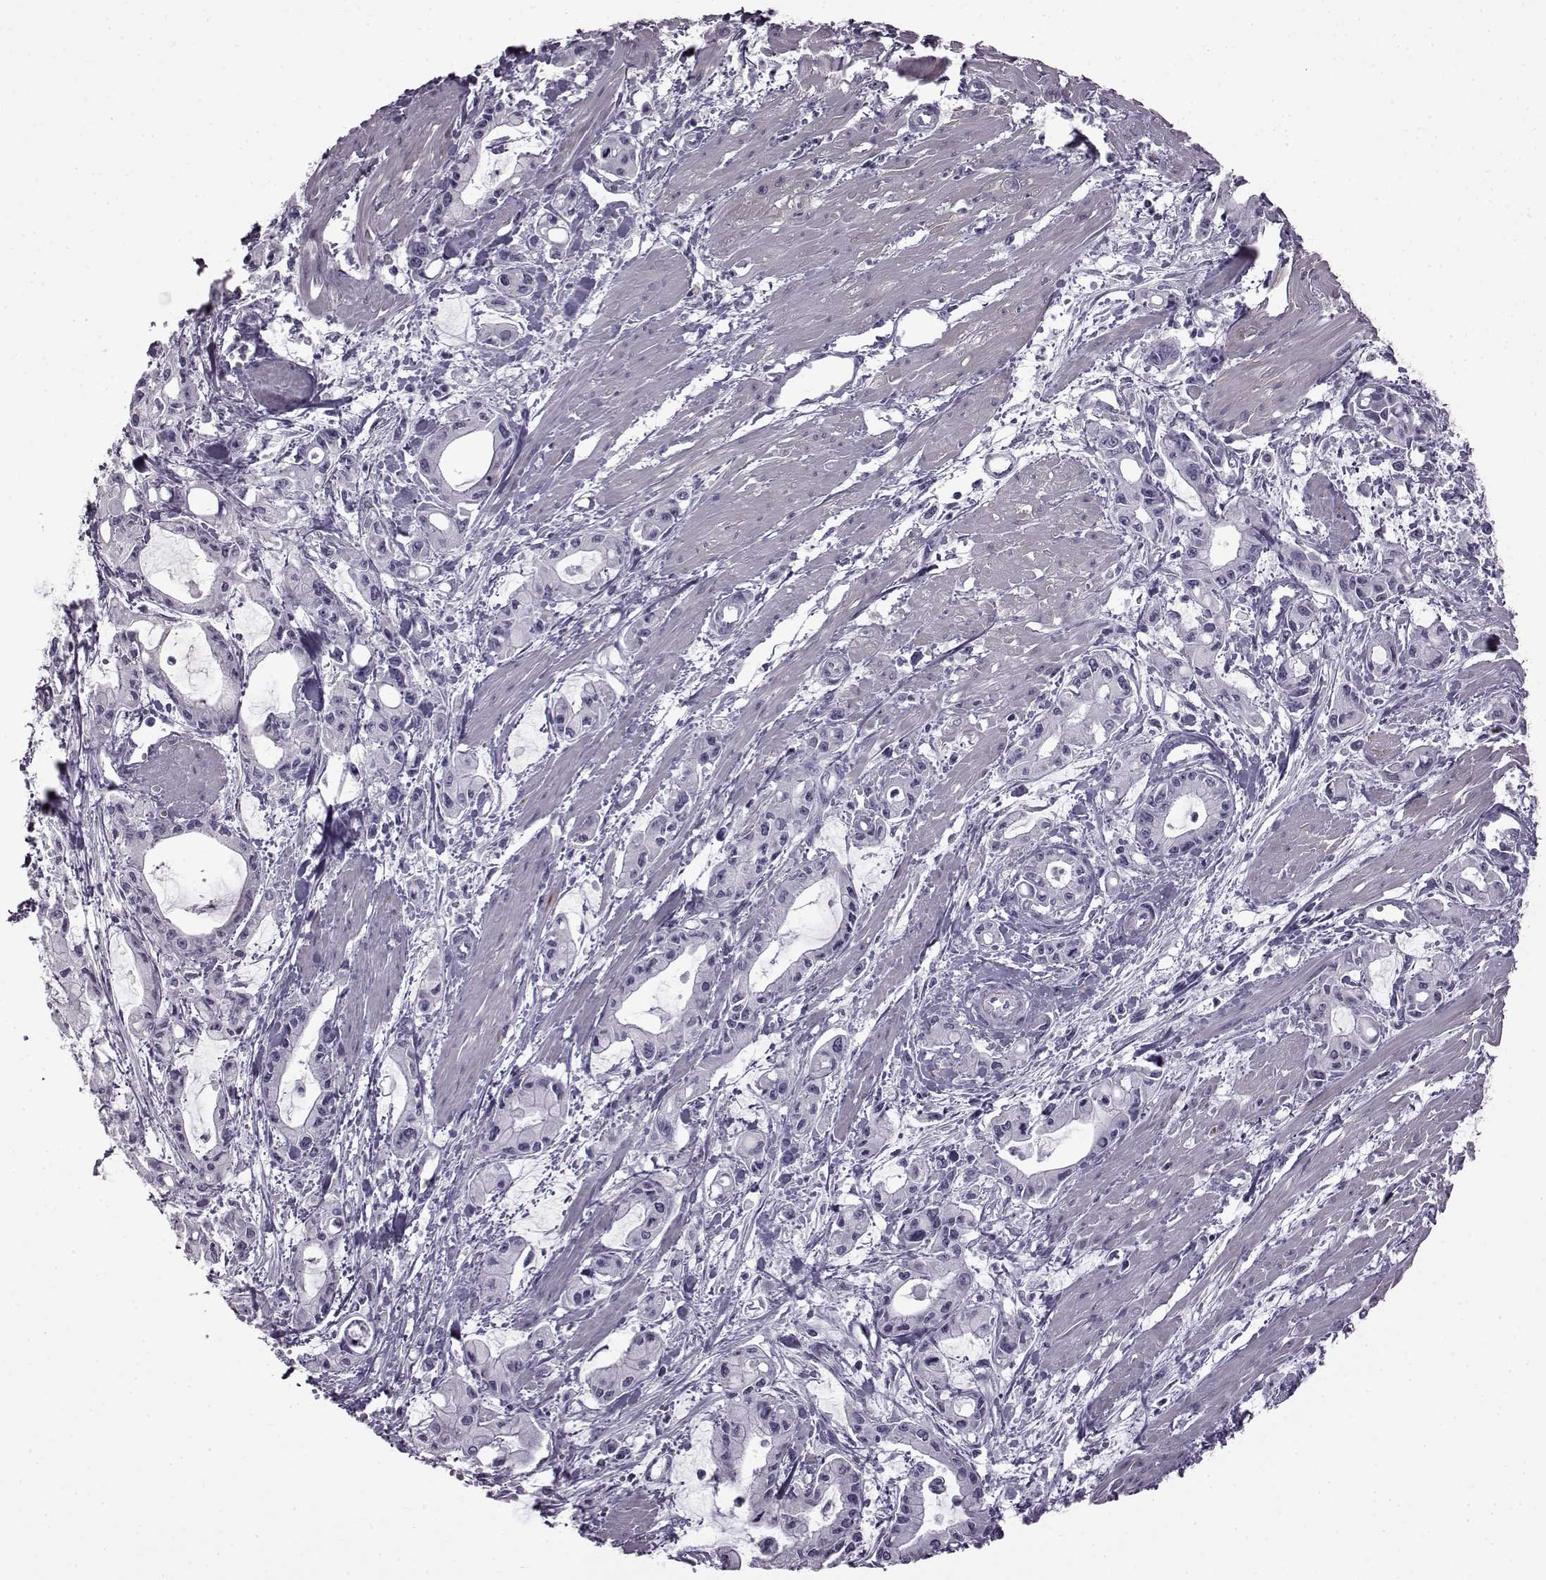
{"staining": {"intensity": "negative", "quantity": "none", "location": "none"}, "tissue": "pancreatic cancer", "cell_type": "Tumor cells", "image_type": "cancer", "snomed": [{"axis": "morphology", "description": "Adenocarcinoma, NOS"}, {"axis": "topography", "description": "Pancreas"}], "caption": "IHC of human pancreatic cancer (adenocarcinoma) exhibits no expression in tumor cells. (Stains: DAB (3,3'-diaminobenzidine) immunohistochemistry (IHC) with hematoxylin counter stain, Microscopy: brightfield microscopy at high magnification).", "gene": "SLC28A2", "patient": {"sex": "male", "age": 48}}